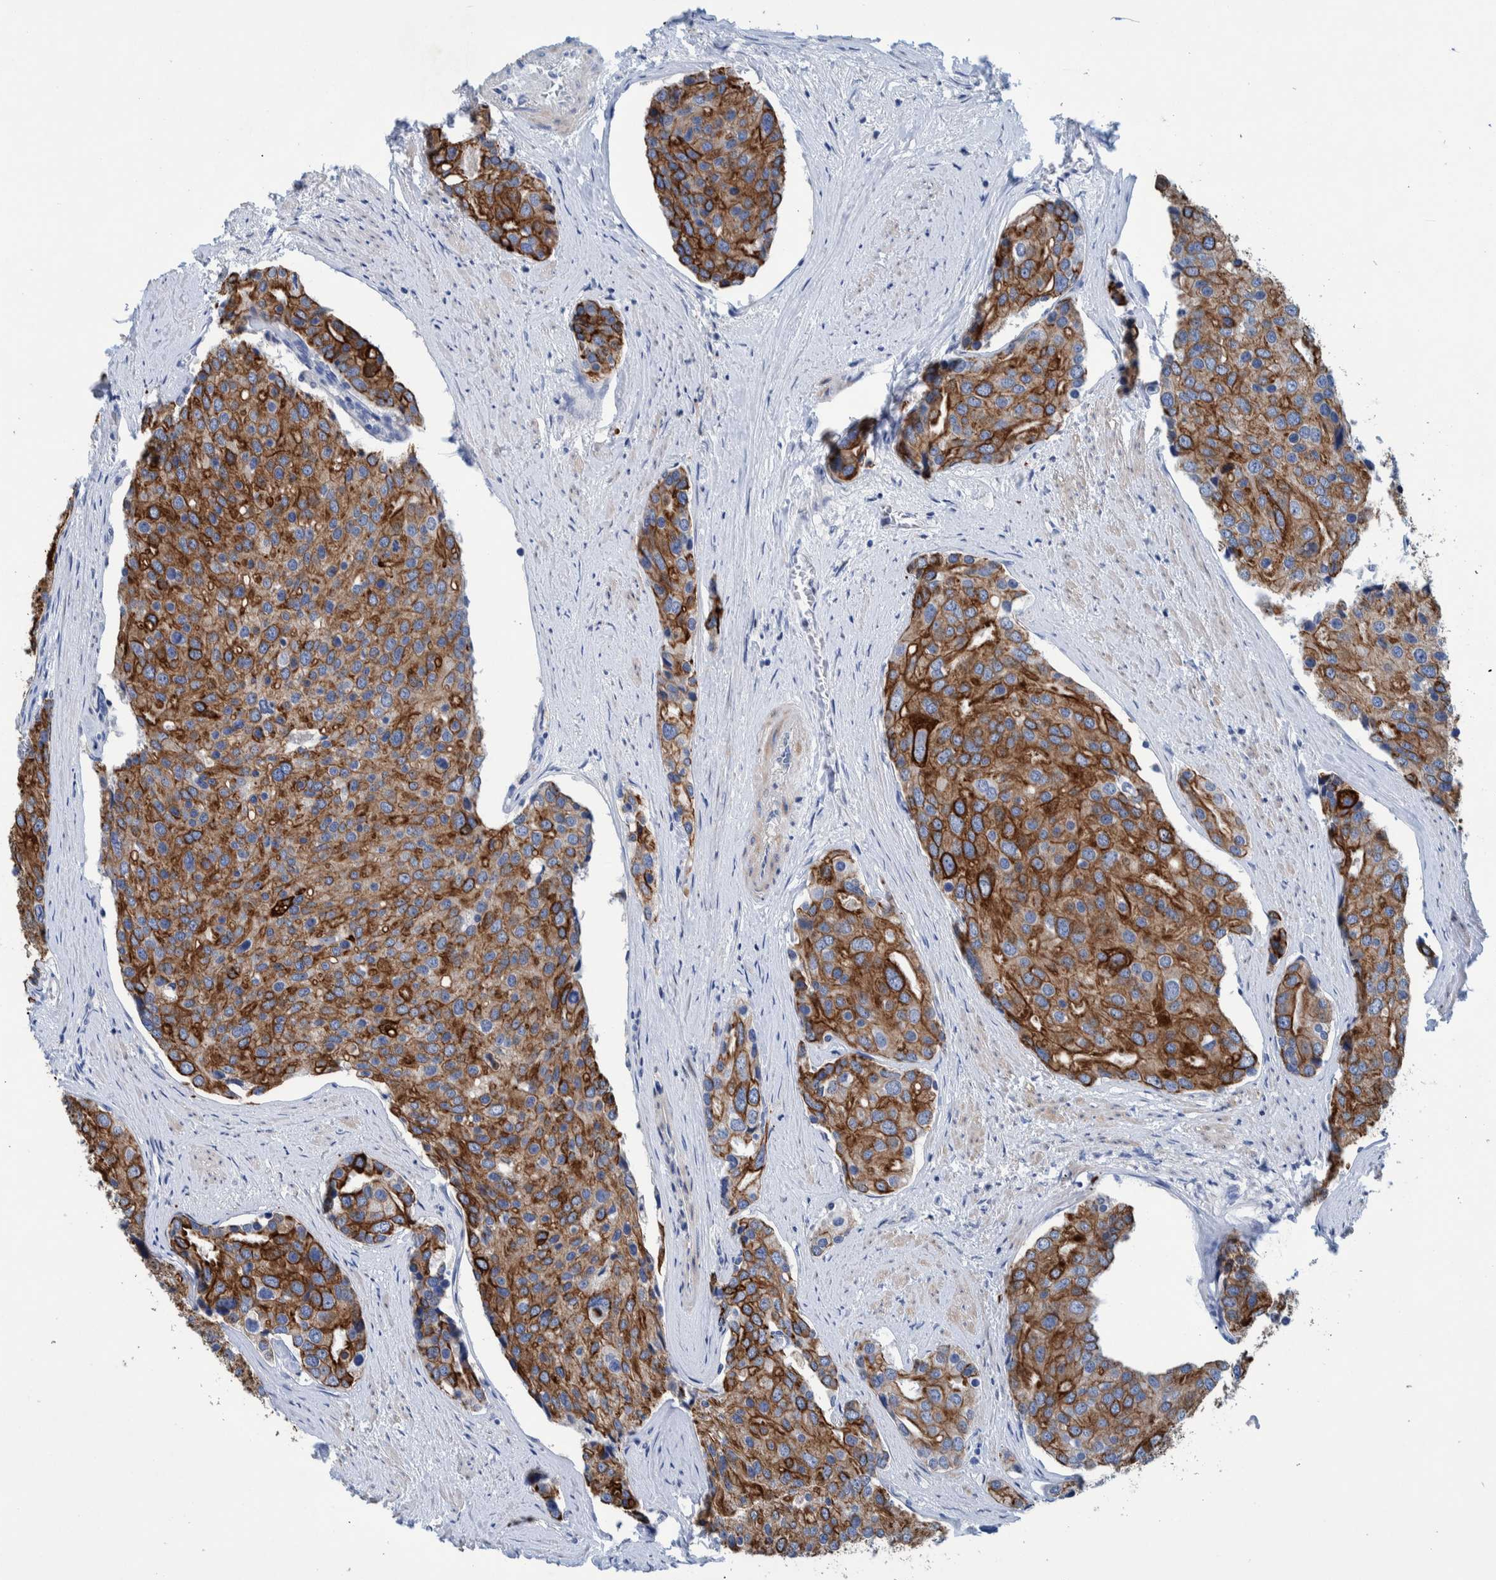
{"staining": {"intensity": "moderate", "quantity": ">75%", "location": "cytoplasmic/membranous"}, "tissue": "prostate cancer", "cell_type": "Tumor cells", "image_type": "cancer", "snomed": [{"axis": "morphology", "description": "Adenocarcinoma, High grade"}, {"axis": "topography", "description": "Prostate"}], "caption": "Immunohistochemical staining of human prostate cancer exhibits medium levels of moderate cytoplasmic/membranous positivity in about >75% of tumor cells.", "gene": "MKS1", "patient": {"sex": "male", "age": 50}}